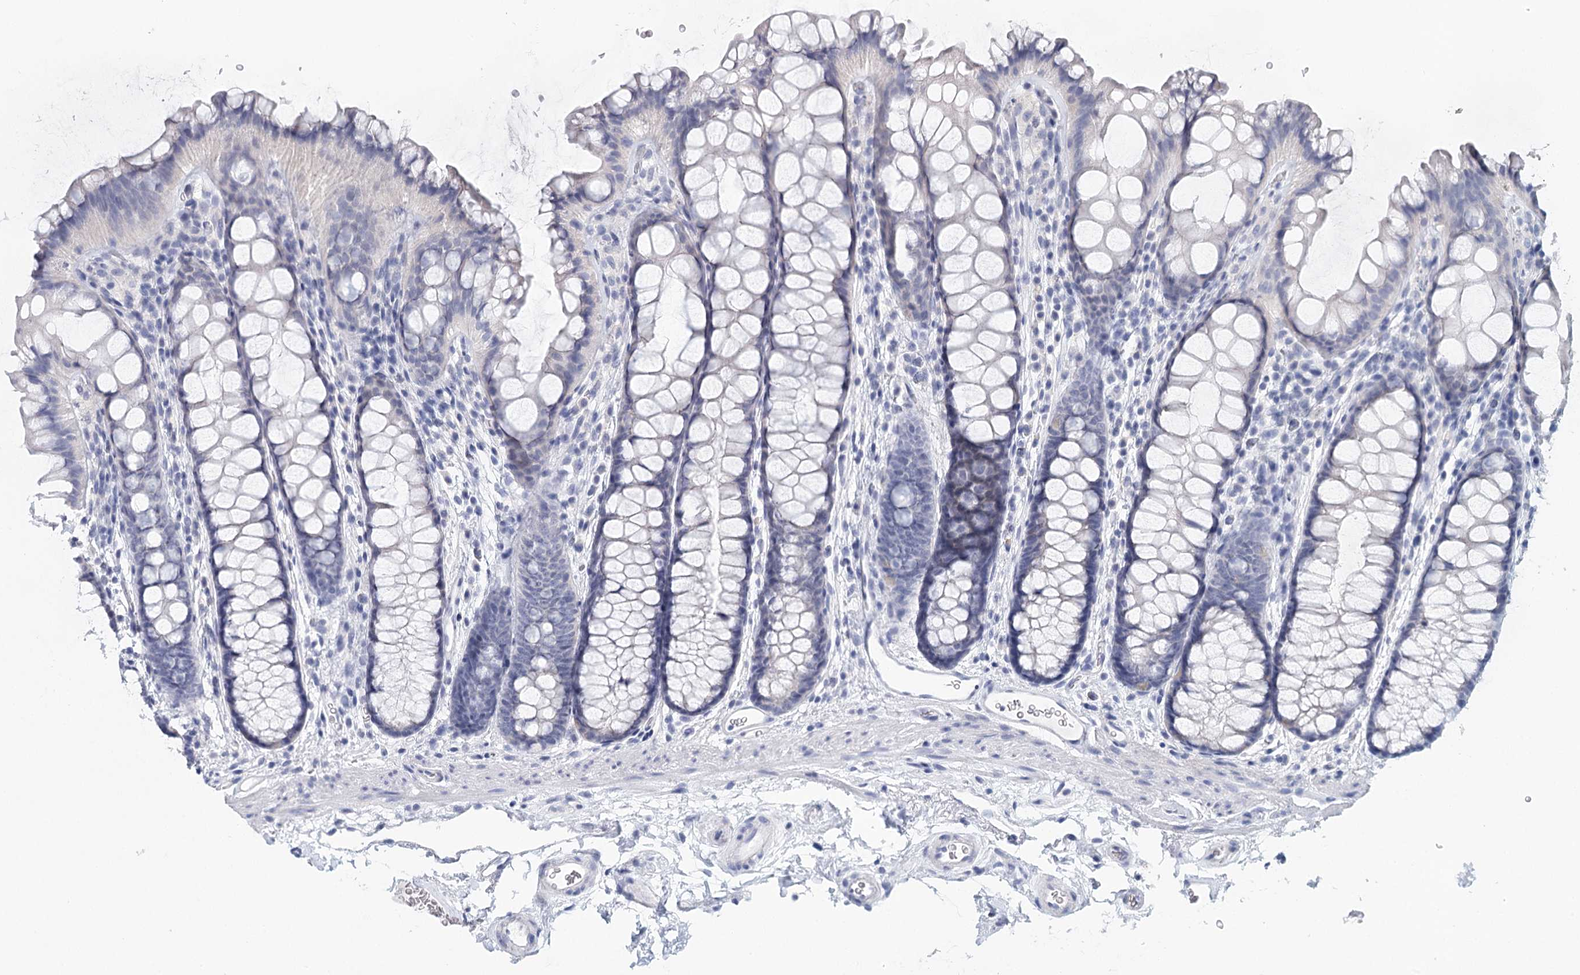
{"staining": {"intensity": "negative", "quantity": "none", "location": "none"}, "tissue": "colon", "cell_type": "Endothelial cells", "image_type": "normal", "snomed": [{"axis": "morphology", "description": "Normal tissue, NOS"}, {"axis": "topography", "description": "Colon"}], "caption": "An image of colon stained for a protein displays no brown staining in endothelial cells. (DAB (3,3'-diaminobenzidine) immunohistochemistry with hematoxylin counter stain).", "gene": "HSPA4L", "patient": {"sex": "female", "age": 82}}